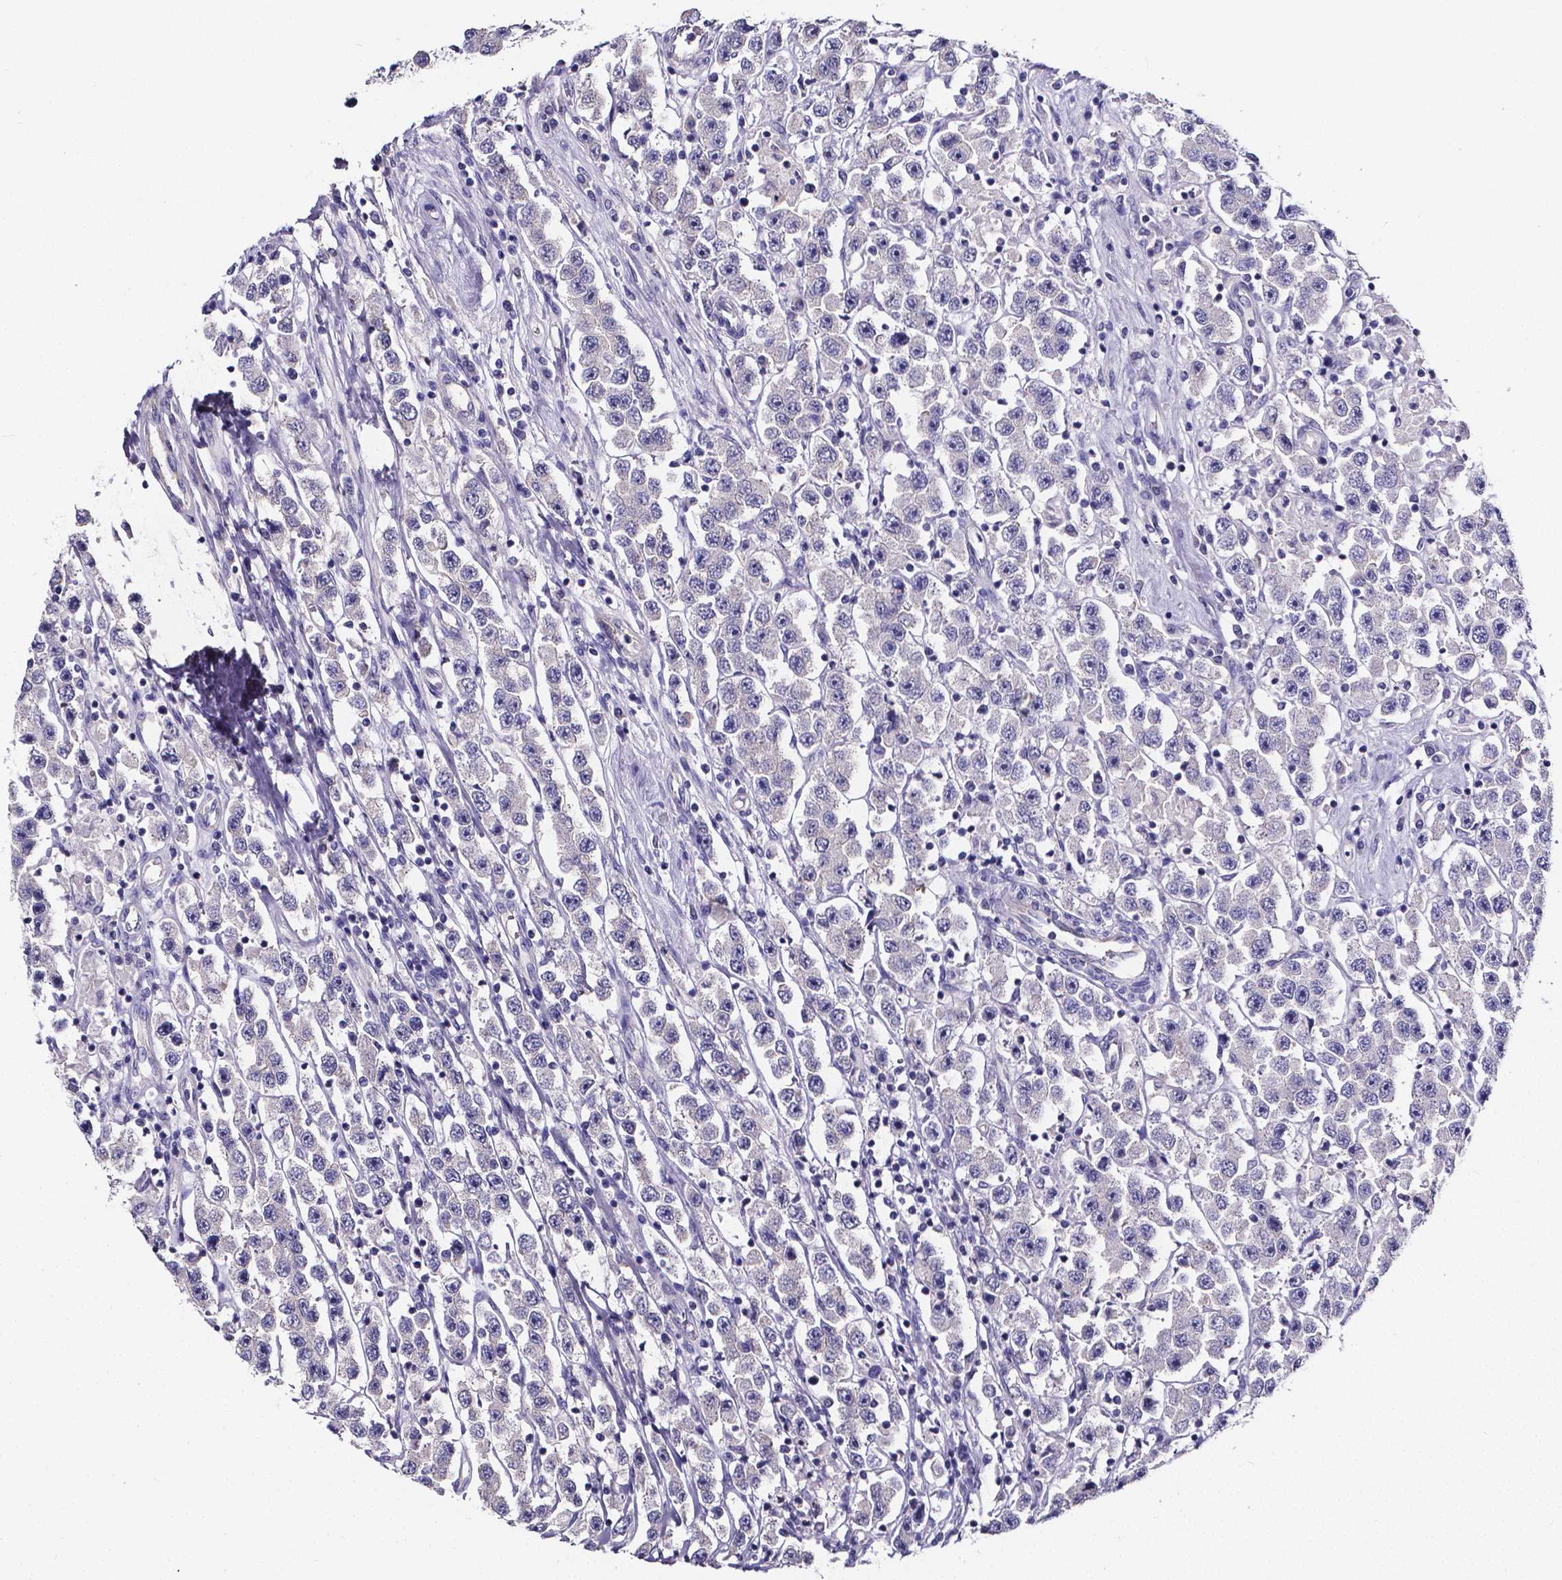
{"staining": {"intensity": "negative", "quantity": "none", "location": "none"}, "tissue": "testis cancer", "cell_type": "Tumor cells", "image_type": "cancer", "snomed": [{"axis": "morphology", "description": "Seminoma, NOS"}, {"axis": "topography", "description": "Testis"}], "caption": "IHC micrograph of neoplastic tissue: testis cancer (seminoma) stained with DAB displays no significant protein expression in tumor cells.", "gene": "CACNG8", "patient": {"sex": "male", "age": 45}}